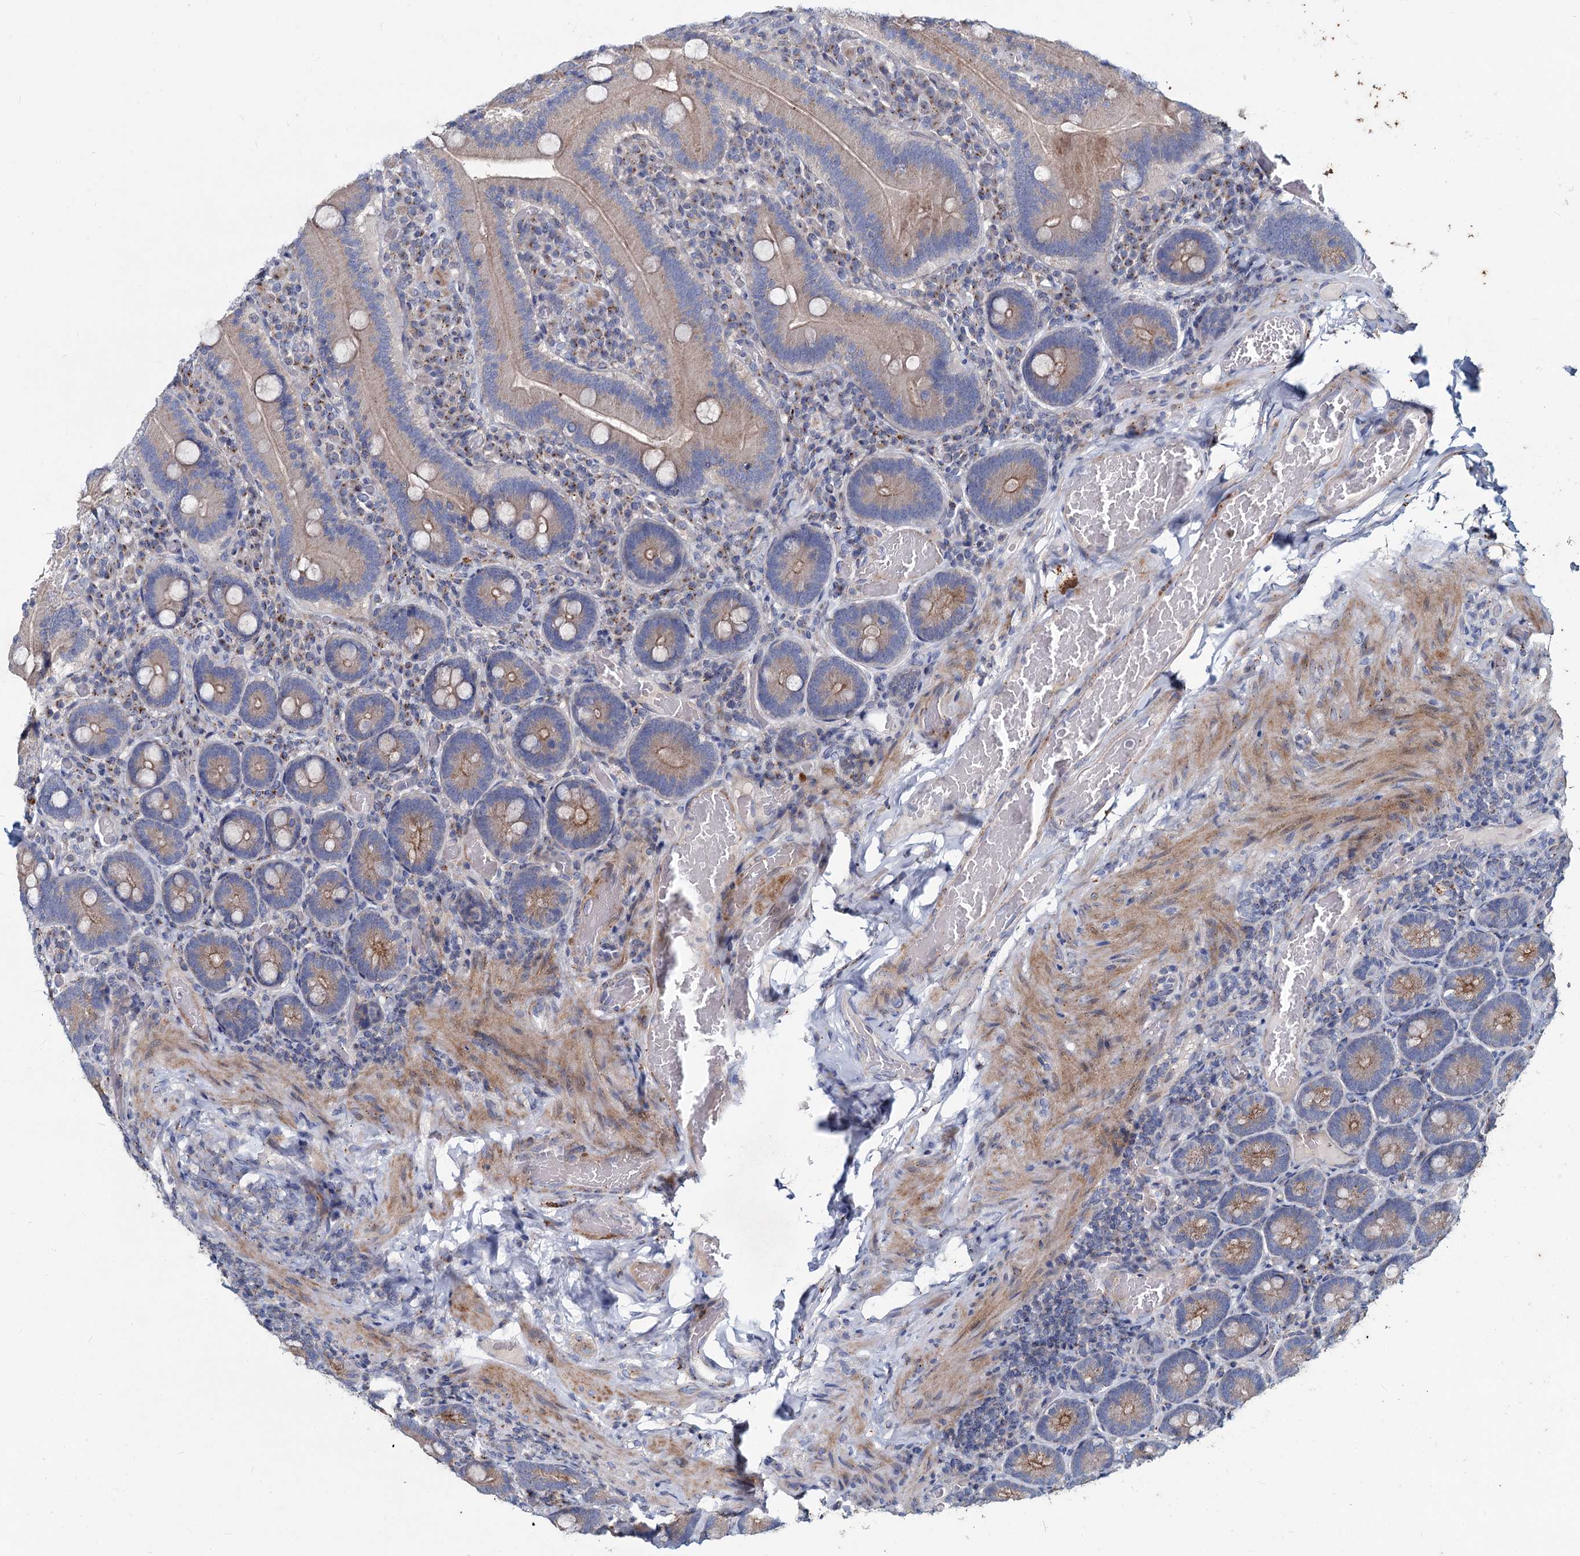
{"staining": {"intensity": "moderate", "quantity": ">75%", "location": "cytoplasmic/membranous"}, "tissue": "duodenum", "cell_type": "Glandular cells", "image_type": "normal", "snomed": [{"axis": "morphology", "description": "Normal tissue, NOS"}, {"axis": "topography", "description": "Duodenum"}], "caption": "High-magnification brightfield microscopy of benign duodenum stained with DAB (brown) and counterstained with hematoxylin (blue). glandular cells exhibit moderate cytoplasmic/membranous positivity is identified in approximately>75% of cells.", "gene": "AGBL4", "patient": {"sex": "female", "age": 62}}